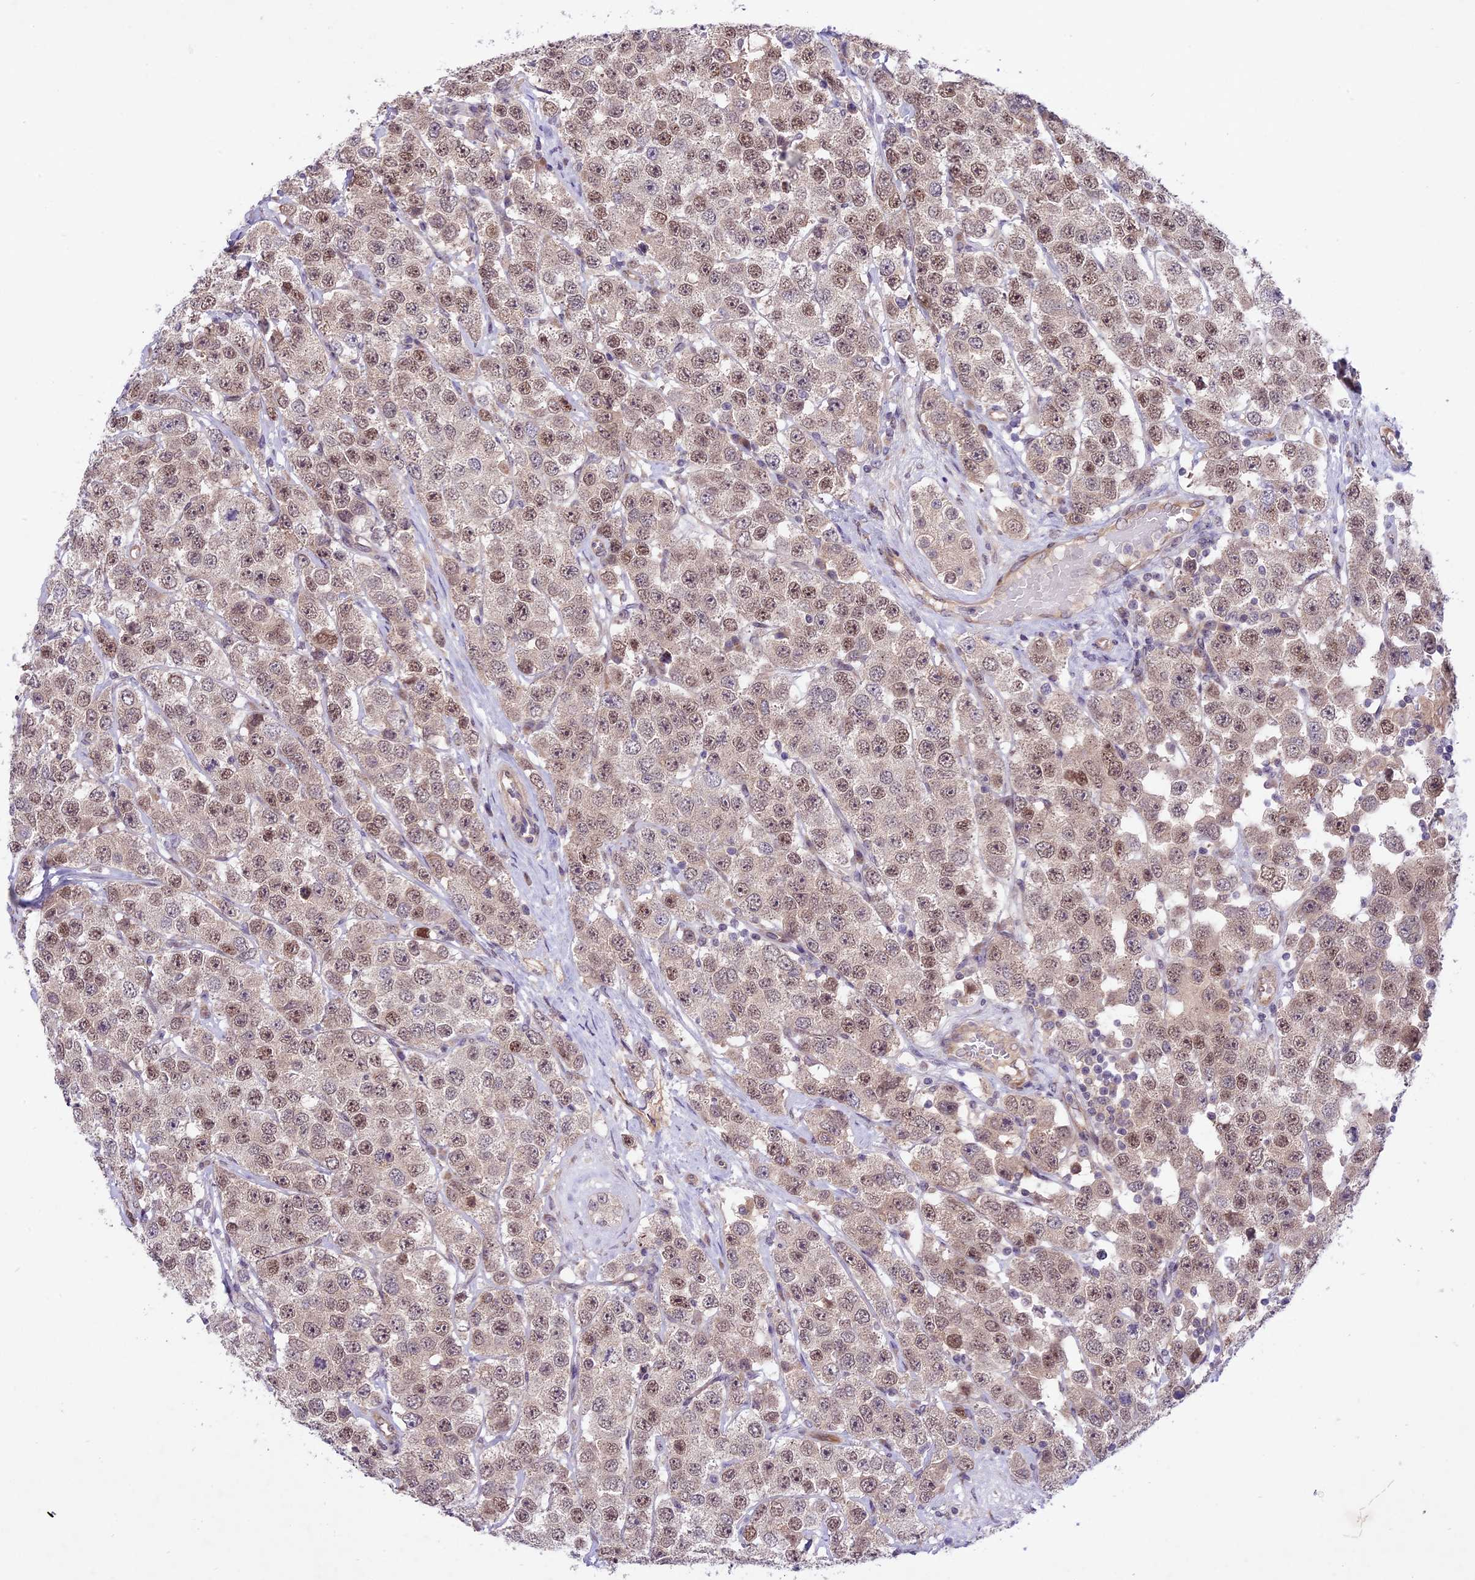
{"staining": {"intensity": "weak", "quantity": ">75%", "location": "nuclear"}, "tissue": "testis cancer", "cell_type": "Tumor cells", "image_type": "cancer", "snomed": [{"axis": "morphology", "description": "Seminoma, NOS"}, {"axis": "topography", "description": "Testis"}], "caption": "Immunohistochemical staining of human testis seminoma shows low levels of weak nuclear positivity in about >75% of tumor cells. (DAB (3,3'-diaminobenzidine) IHC with brightfield microscopy, high magnification).", "gene": "SPRED1", "patient": {"sex": "male", "age": 28}}